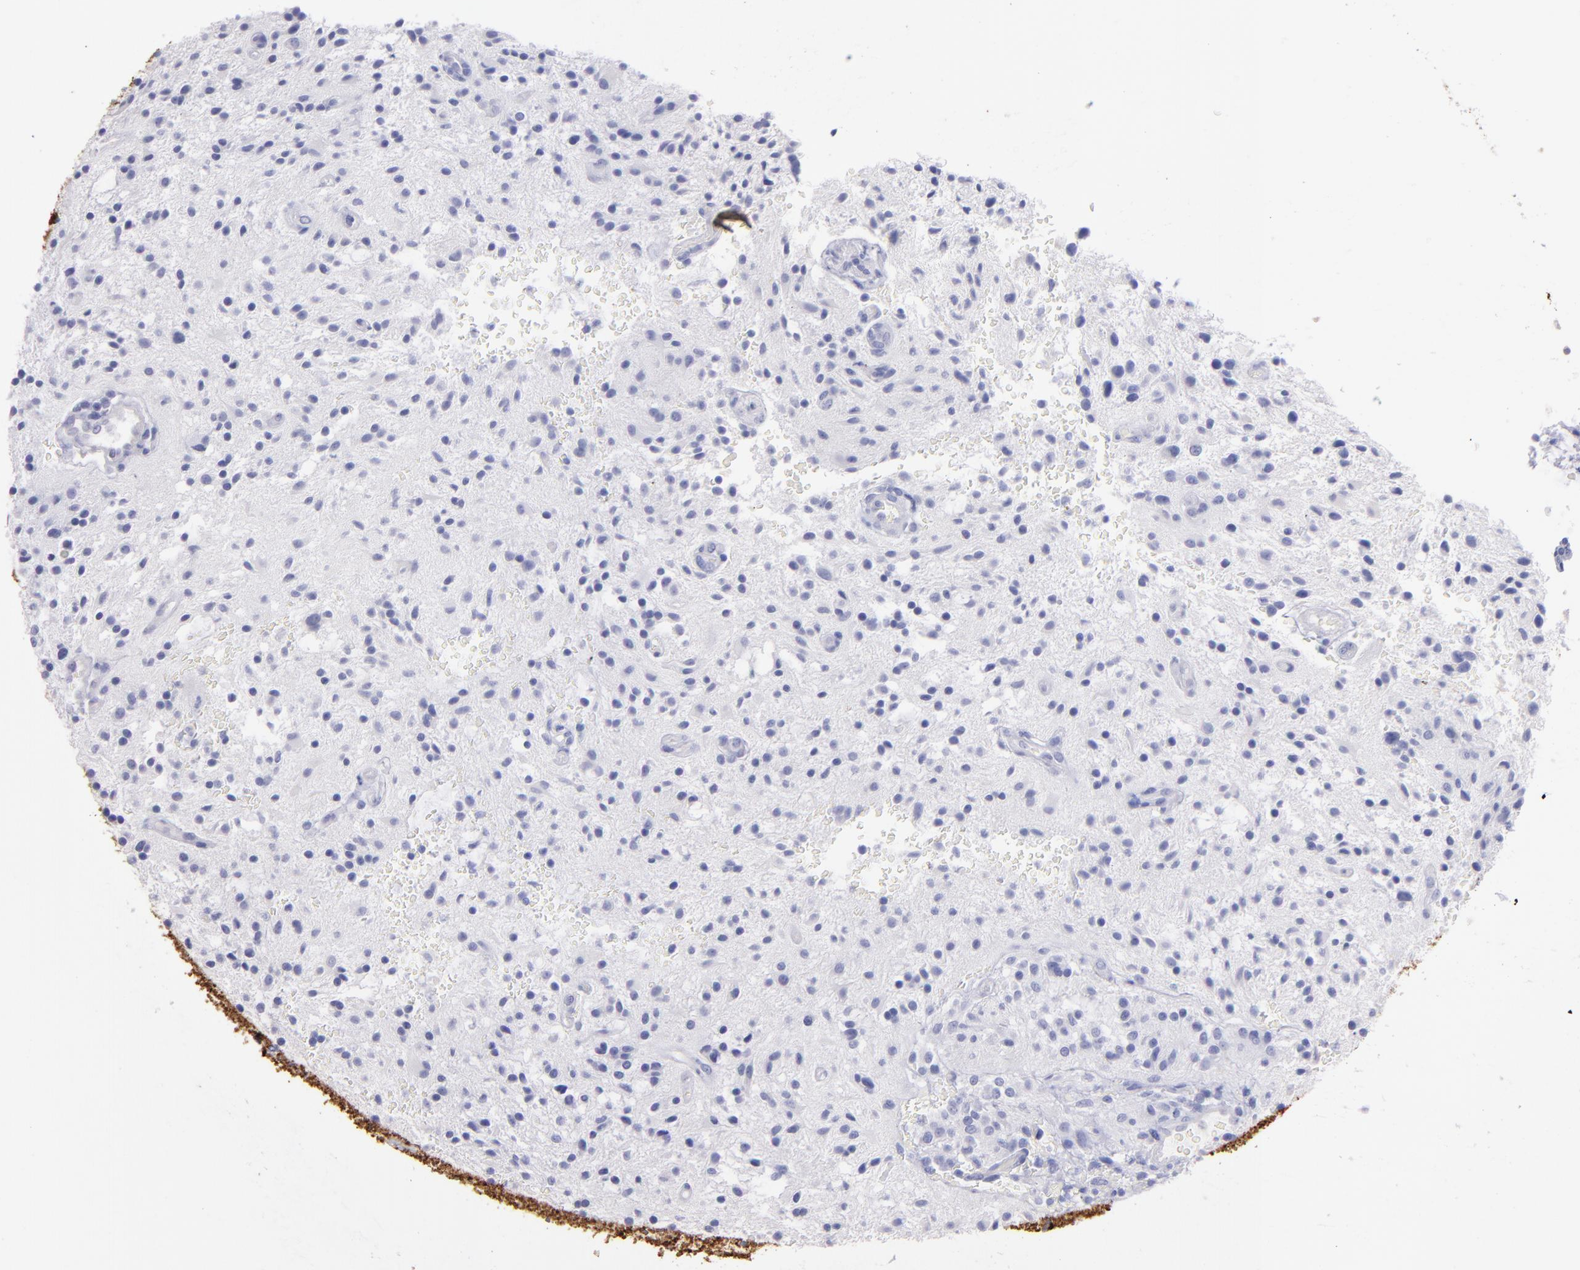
{"staining": {"intensity": "negative", "quantity": "none", "location": "none"}, "tissue": "glioma", "cell_type": "Tumor cells", "image_type": "cancer", "snomed": [{"axis": "morphology", "description": "Glioma, malignant, NOS"}, {"axis": "topography", "description": "Cerebellum"}], "caption": "The histopathology image demonstrates no staining of tumor cells in malignant glioma.", "gene": "TG", "patient": {"sex": "female", "age": 10}}